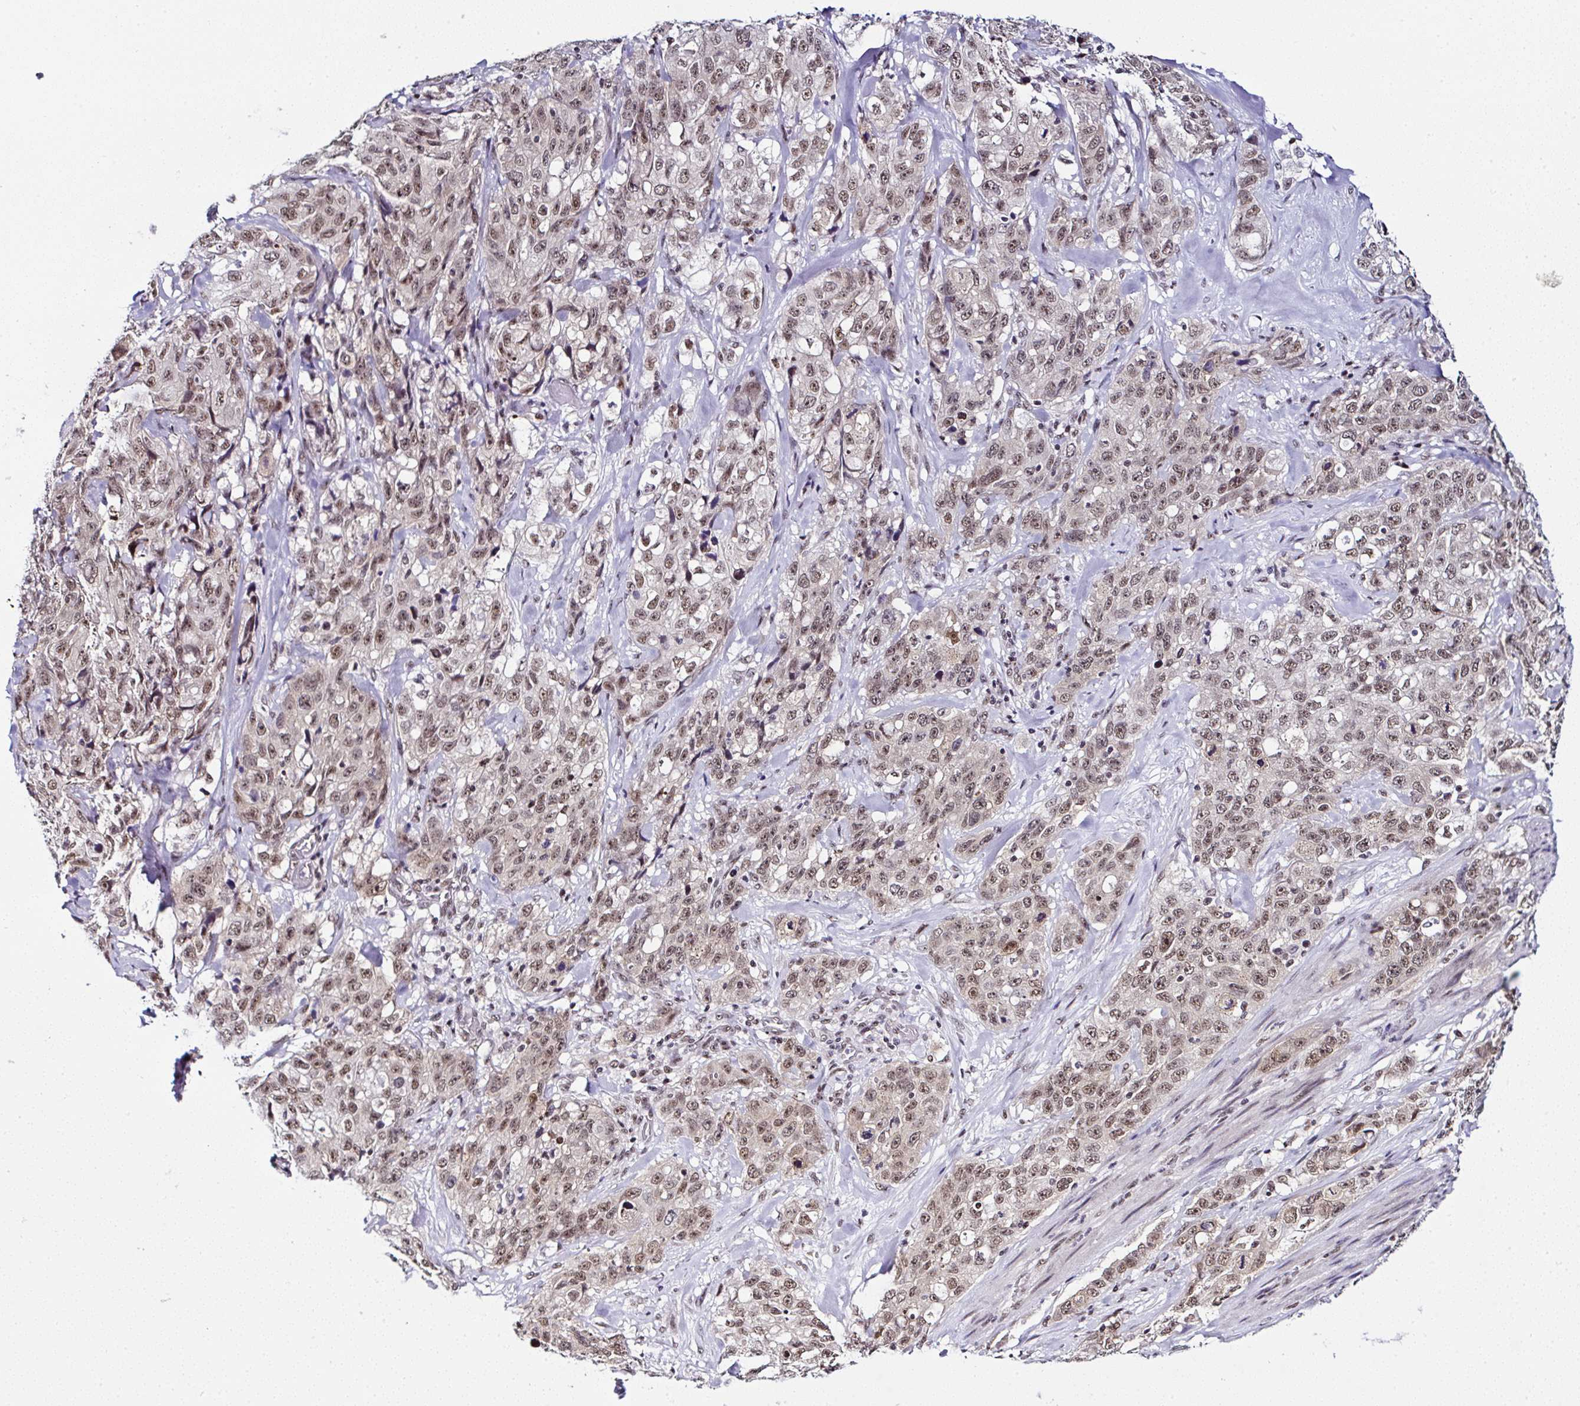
{"staining": {"intensity": "moderate", "quantity": ">75%", "location": "nuclear"}, "tissue": "stomach cancer", "cell_type": "Tumor cells", "image_type": "cancer", "snomed": [{"axis": "morphology", "description": "Adenocarcinoma, NOS"}, {"axis": "topography", "description": "Stomach"}], "caption": "Adenocarcinoma (stomach) tissue reveals moderate nuclear positivity in about >75% of tumor cells", "gene": "PTPN2", "patient": {"sex": "male", "age": 48}}